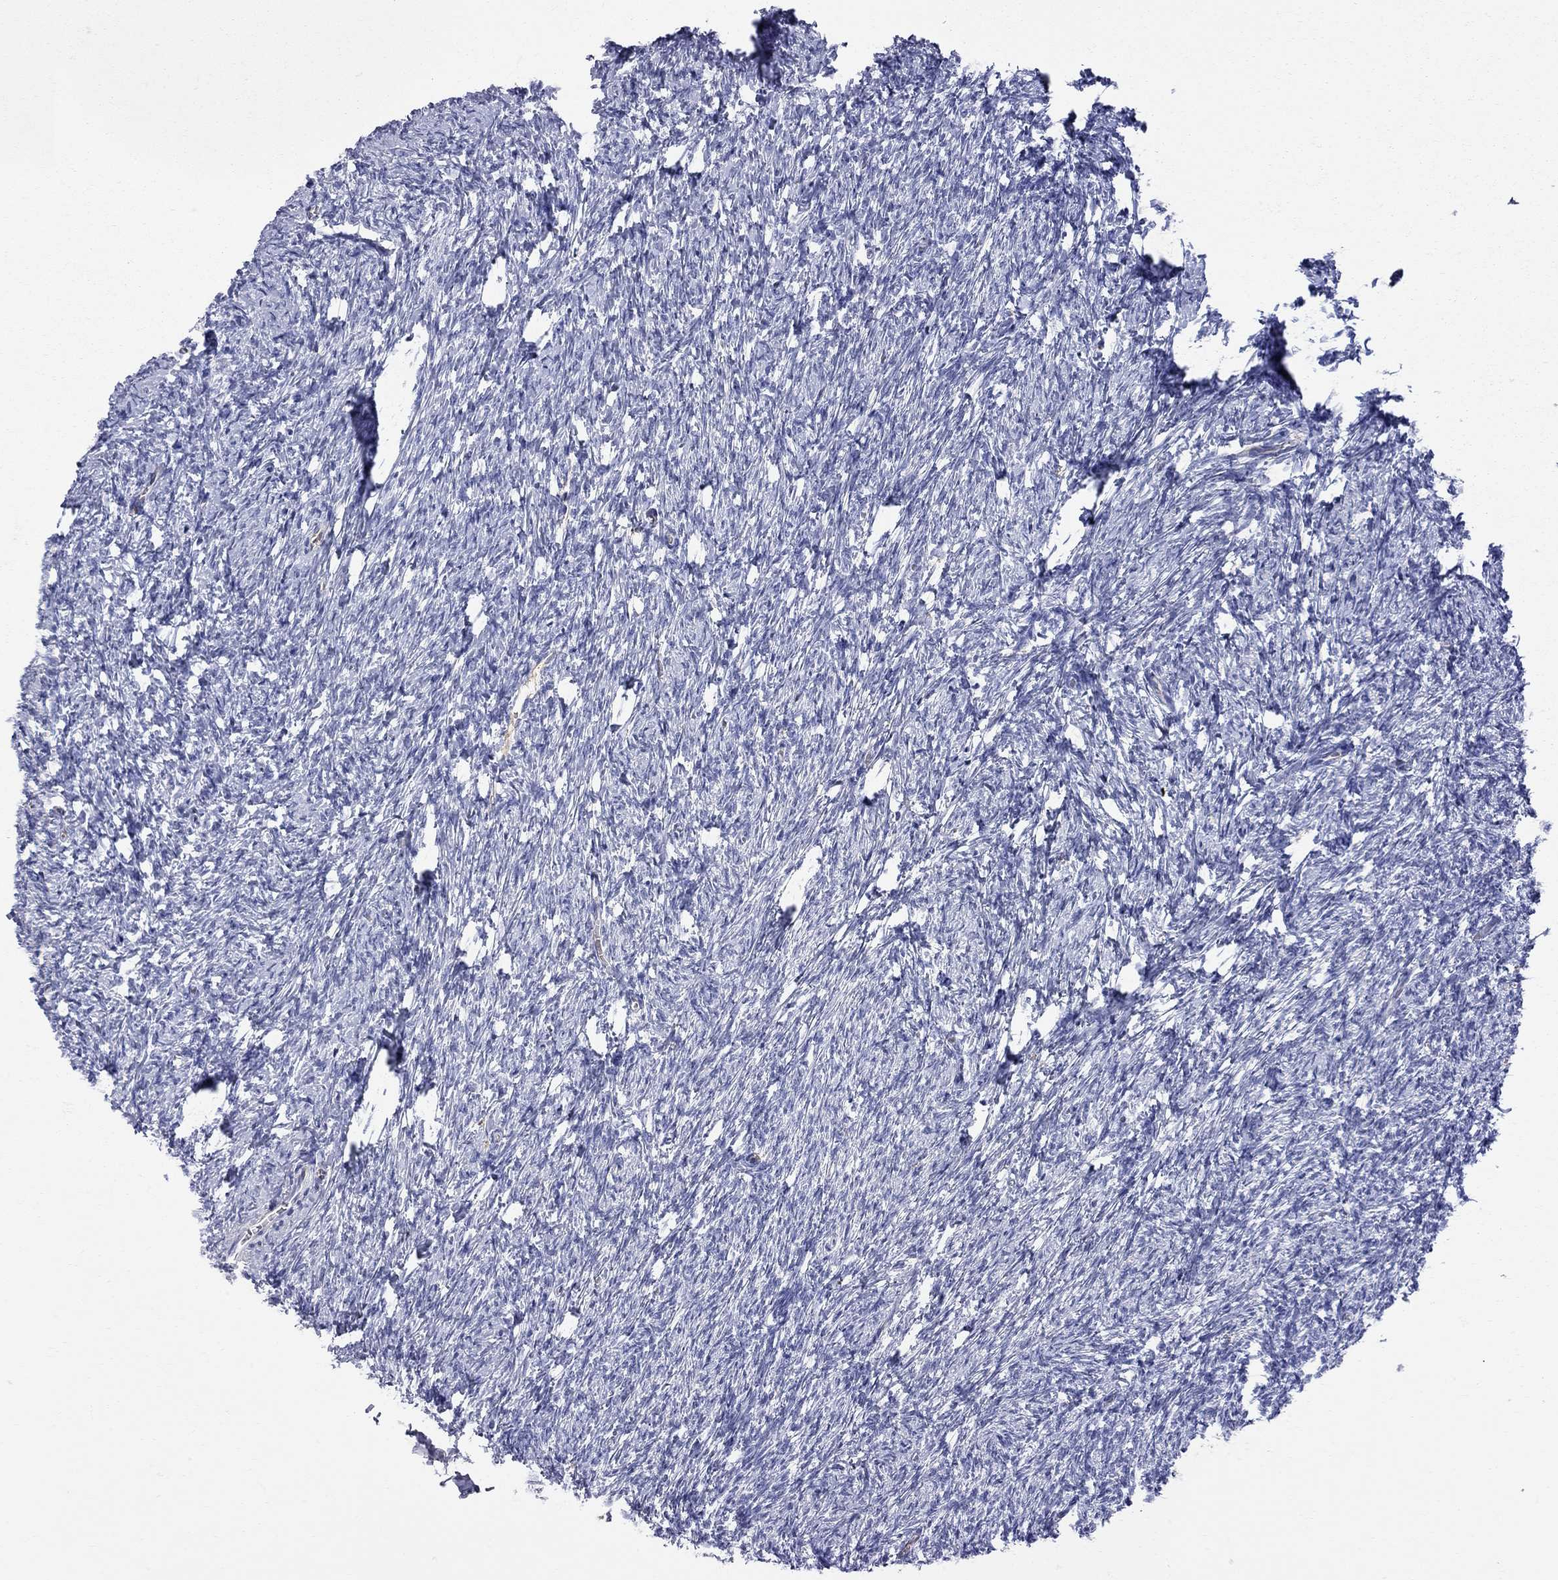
{"staining": {"intensity": "negative", "quantity": "none", "location": "none"}, "tissue": "ovary", "cell_type": "Ovarian stroma cells", "image_type": "normal", "snomed": [{"axis": "morphology", "description": "Normal tissue, NOS"}, {"axis": "topography", "description": "Ovary"}], "caption": "This is an immunohistochemistry (IHC) image of benign human ovary. There is no expression in ovarian stroma cells.", "gene": "ABI3", "patient": {"sex": "female", "age": 39}}